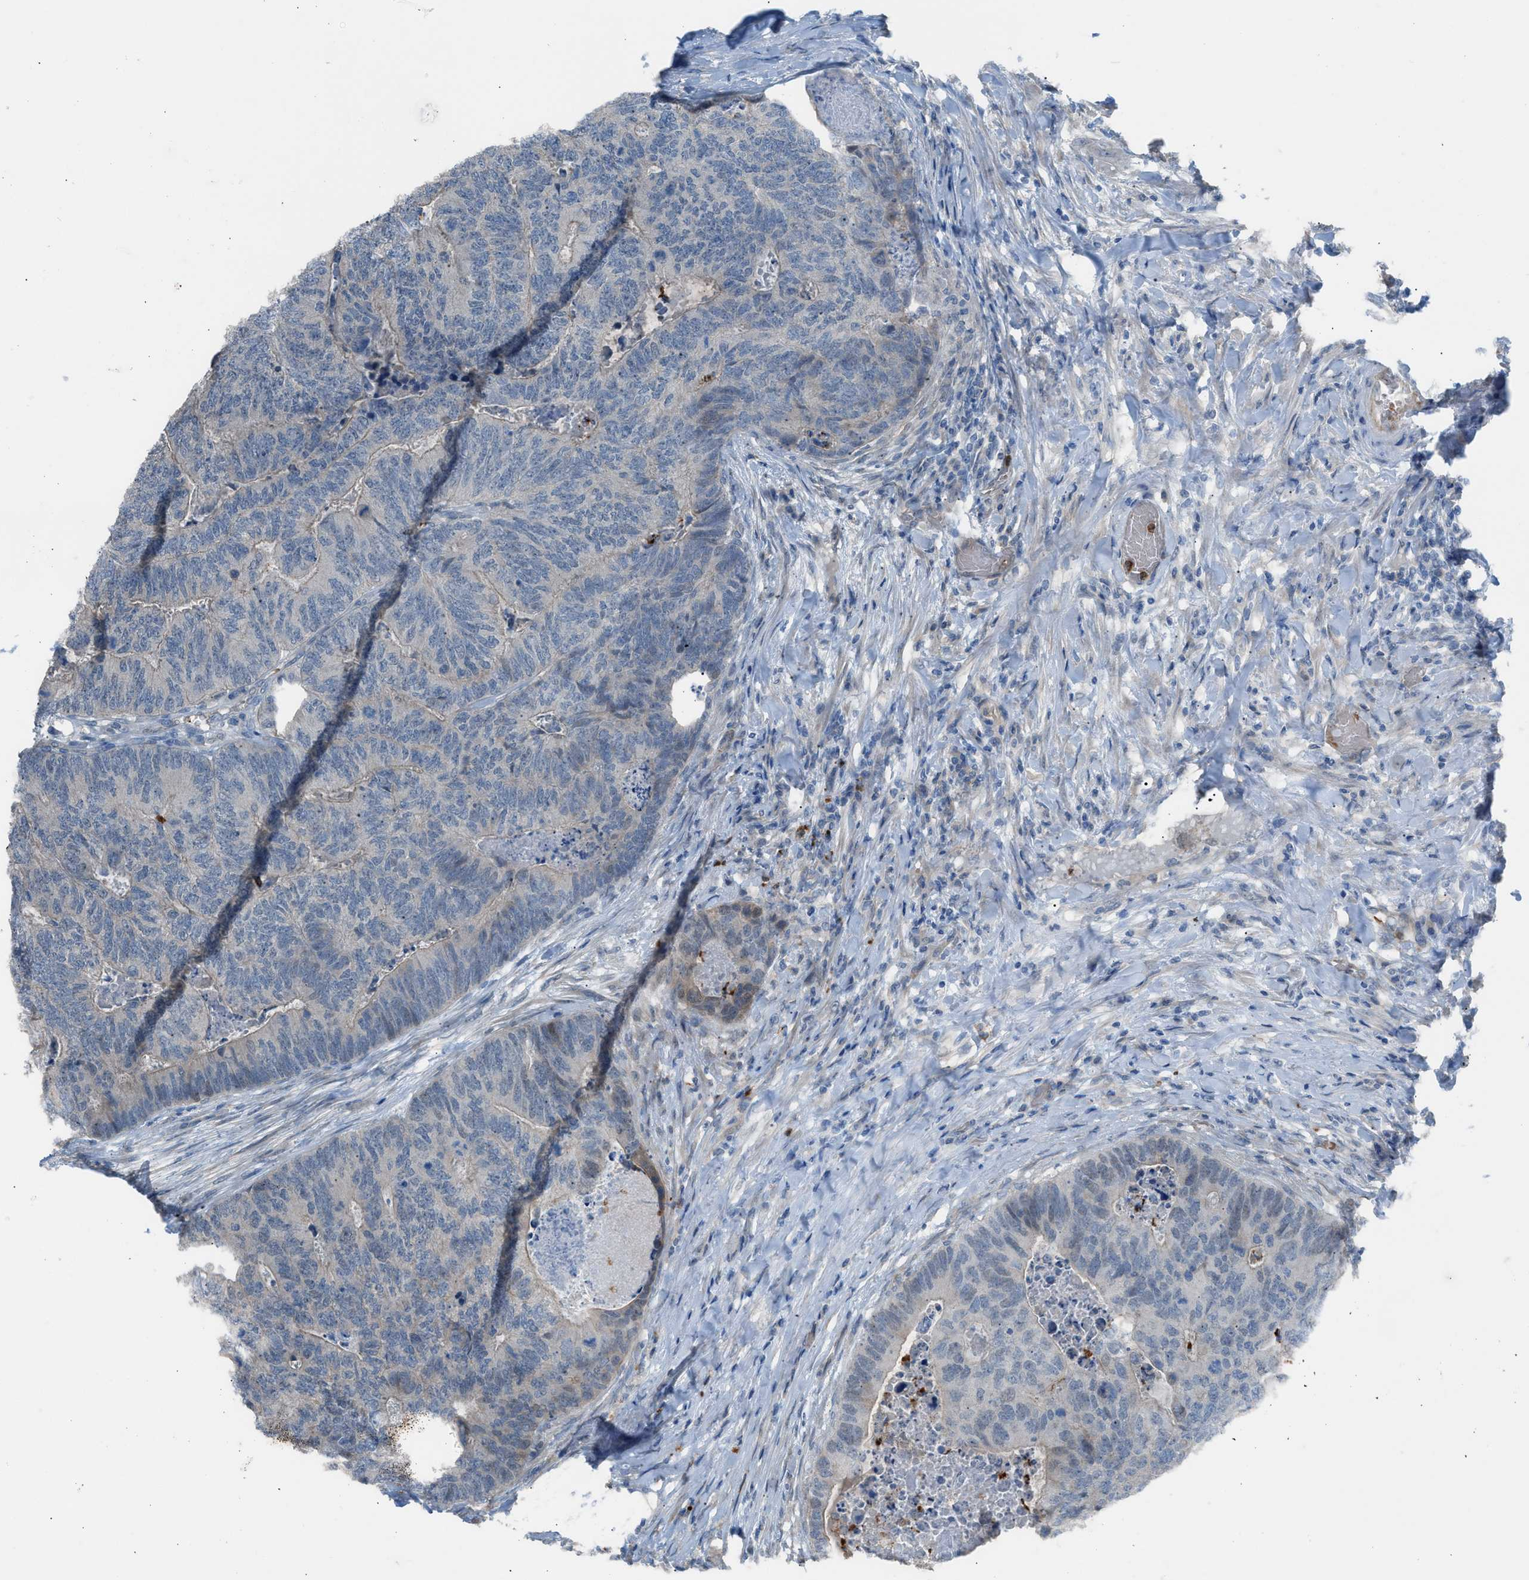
{"staining": {"intensity": "negative", "quantity": "none", "location": "none"}, "tissue": "colorectal cancer", "cell_type": "Tumor cells", "image_type": "cancer", "snomed": [{"axis": "morphology", "description": "Adenocarcinoma, NOS"}, {"axis": "topography", "description": "Colon"}], "caption": "Colorectal cancer (adenocarcinoma) was stained to show a protein in brown. There is no significant staining in tumor cells.", "gene": "CFAP77", "patient": {"sex": "female", "age": 67}}